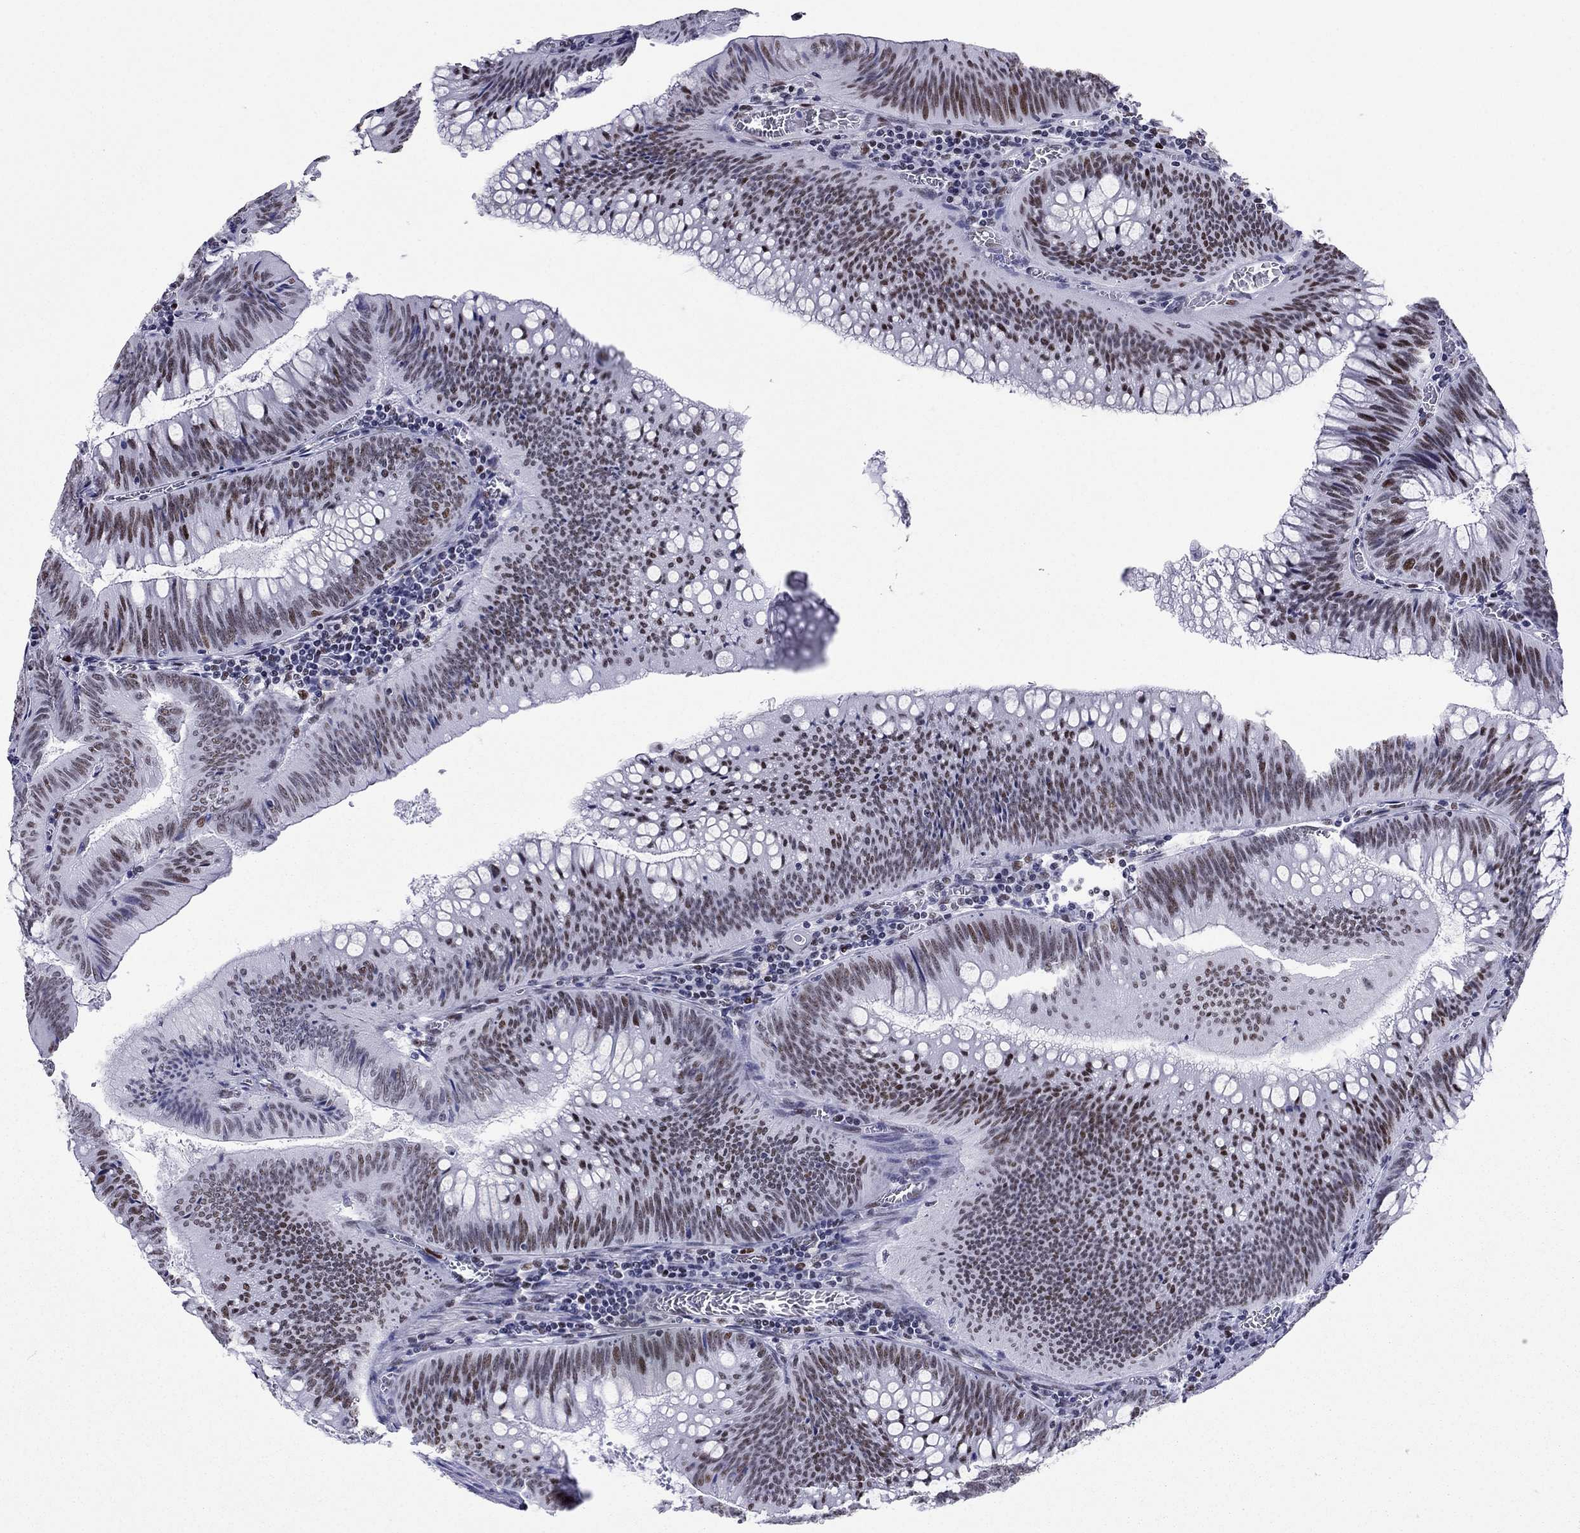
{"staining": {"intensity": "moderate", "quantity": ">75%", "location": "nuclear"}, "tissue": "colorectal cancer", "cell_type": "Tumor cells", "image_type": "cancer", "snomed": [{"axis": "morphology", "description": "Adenocarcinoma, NOS"}, {"axis": "topography", "description": "Rectum"}], "caption": "The photomicrograph reveals a brown stain indicating the presence of a protein in the nuclear of tumor cells in colorectal cancer.", "gene": "PPM1G", "patient": {"sex": "female", "age": 72}}